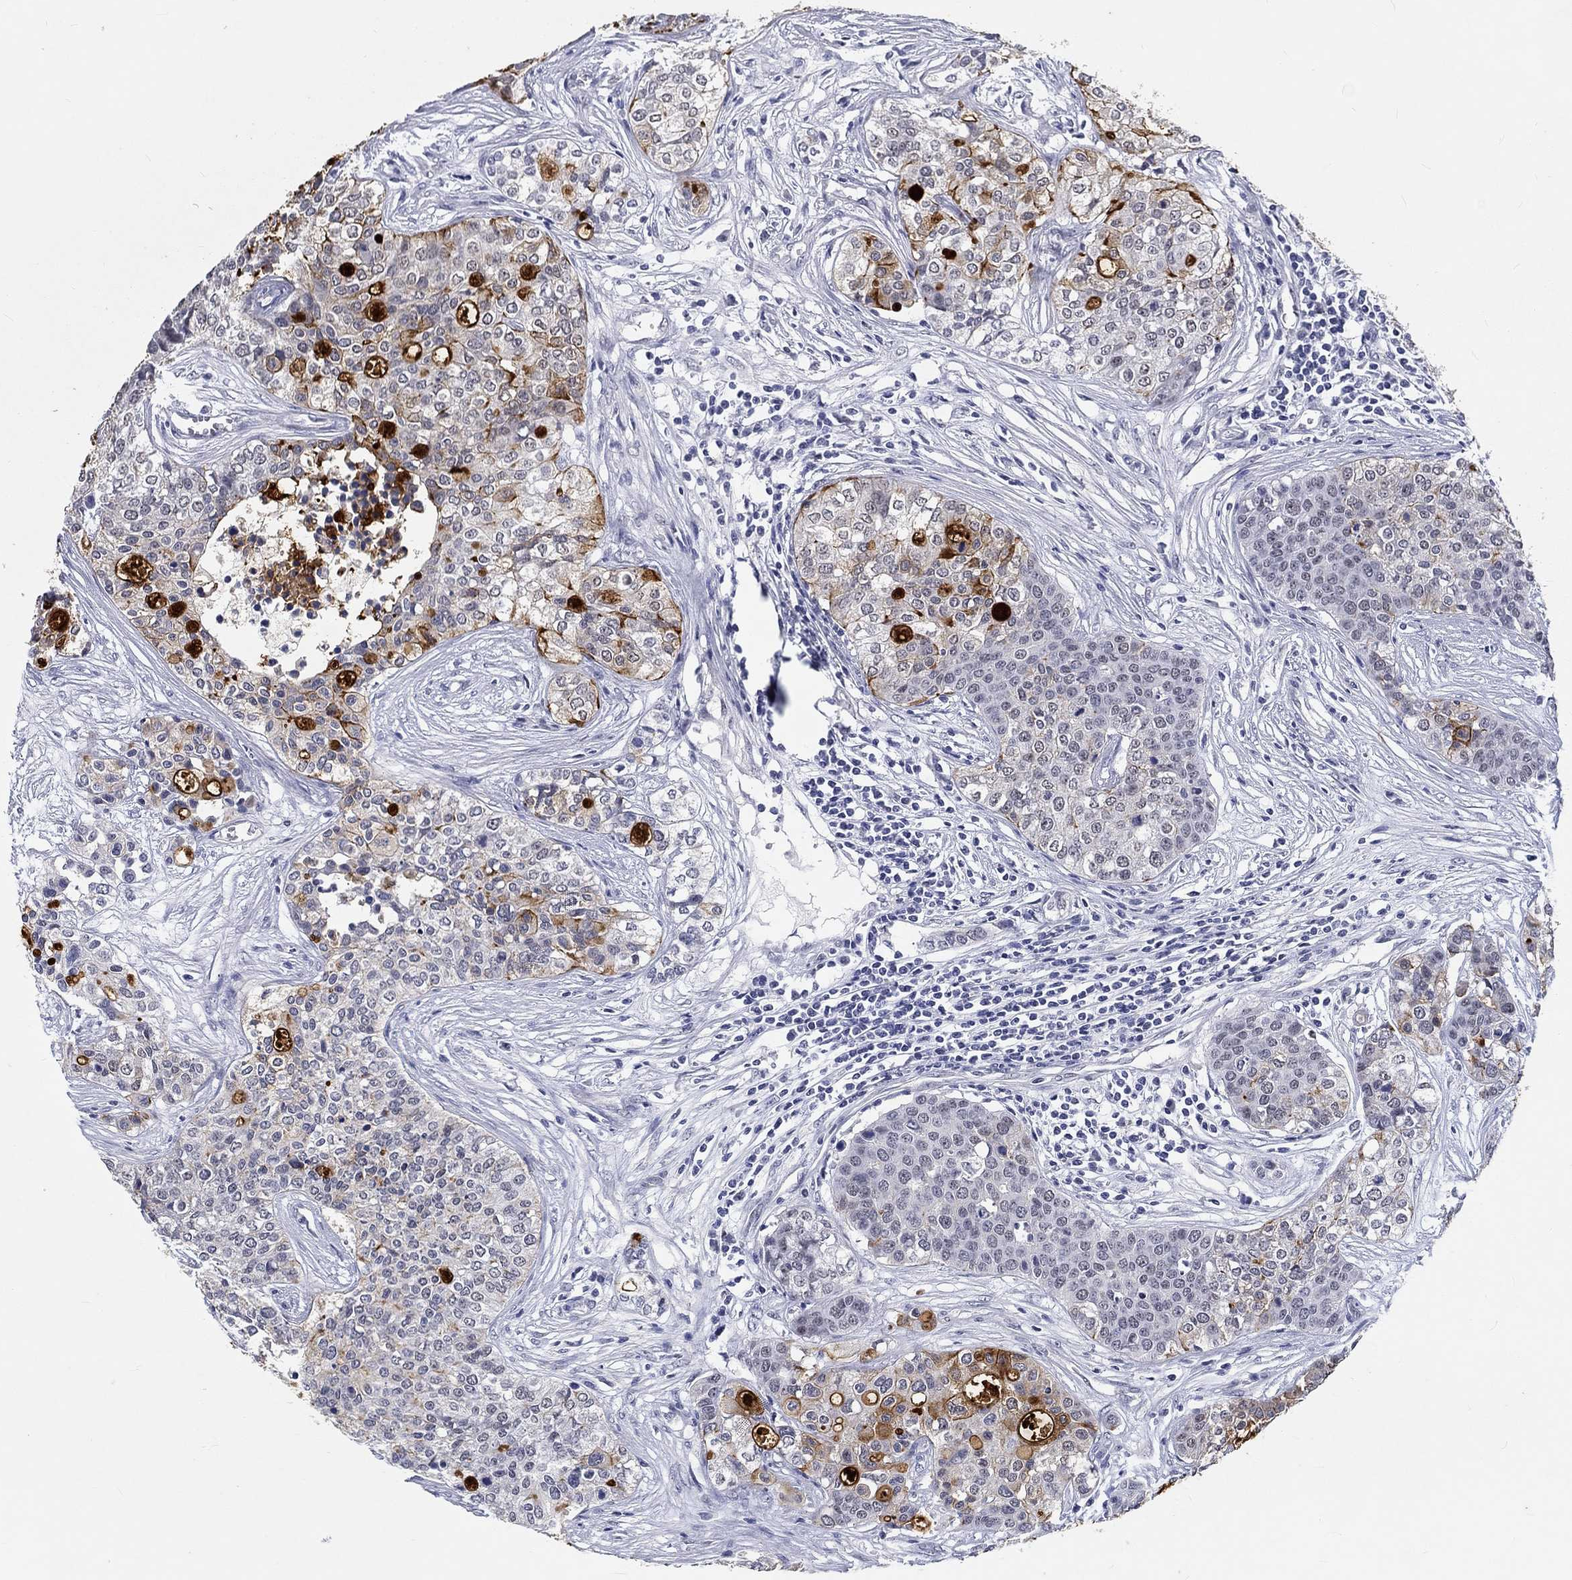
{"staining": {"intensity": "moderate", "quantity": "<25%", "location": "cytoplasmic/membranous"}, "tissue": "carcinoid", "cell_type": "Tumor cells", "image_type": "cancer", "snomed": [{"axis": "morphology", "description": "Carcinoid, malignant, NOS"}, {"axis": "topography", "description": "Colon"}], "caption": "Immunohistochemical staining of human carcinoid displays low levels of moderate cytoplasmic/membranous protein expression in about <25% of tumor cells.", "gene": "GRIN1", "patient": {"sex": "male", "age": 81}}